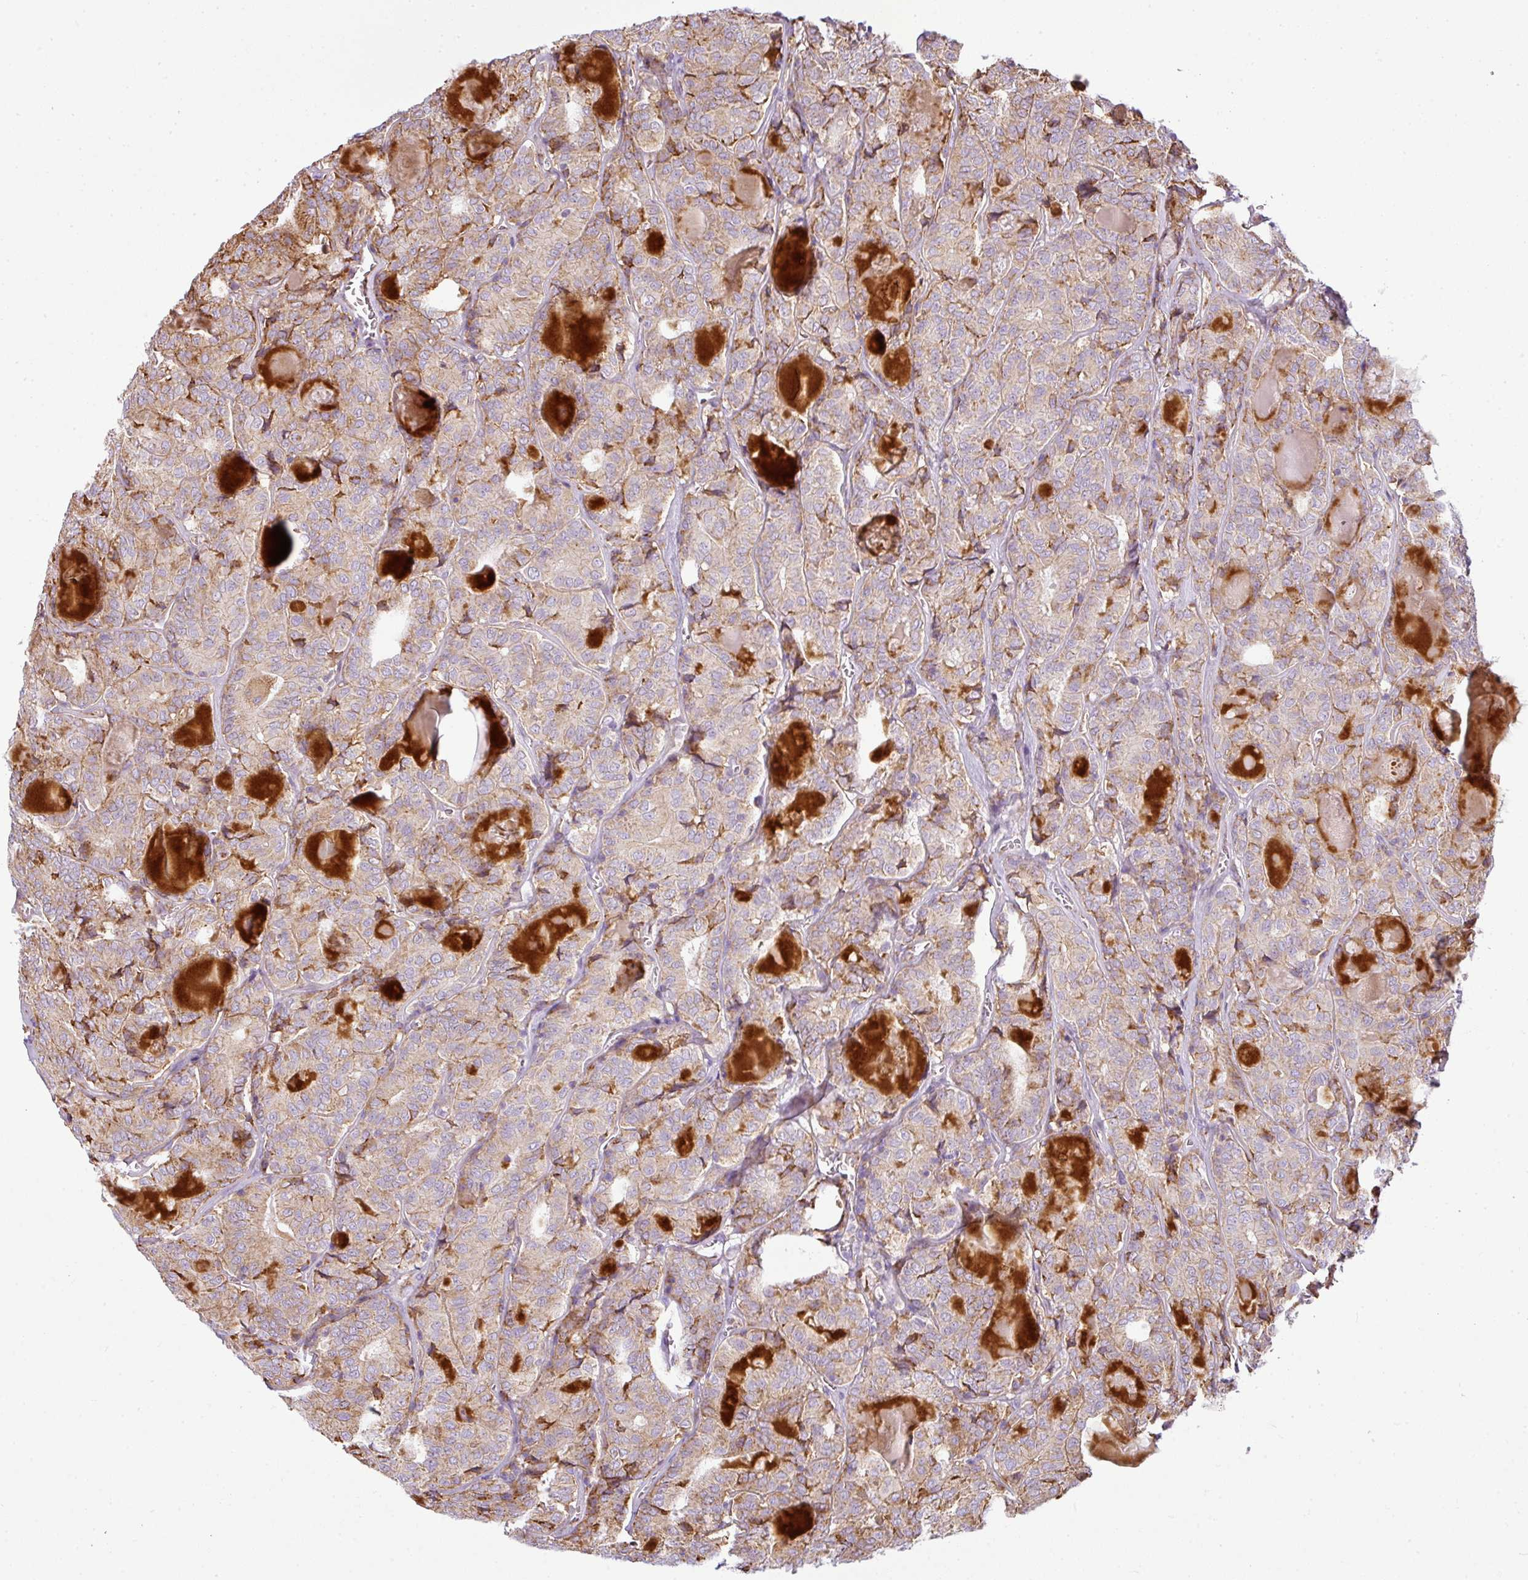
{"staining": {"intensity": "moderate", "quantity": "25%-75%", "location": "cytoplasmic/membranous"}, "tissue": "thyroid cancer", "cell_type": "Tumor cells", "image_type": "cancer", "snomed": [{"axis": "morphology", "description": "Papillary adenocarcinoma, NOS"}, {"axis": "topography", "description": "Thyroid gland"}], "caption": "IHC staining of thyroid papillary adenocarcinoma, which shows medium levels of moderate cytoplasmic/membranous positivity in approximately 25%-75% of tumor cells indicating moderate cytoplasmic/membranous protein staining. The staining was performed using DAB (brown) for protein detection and nuclei were counterstained in hematoxylin (blue).", "gene": "ANKRD18A", "patient": {"sex": "female", "age": 72}}